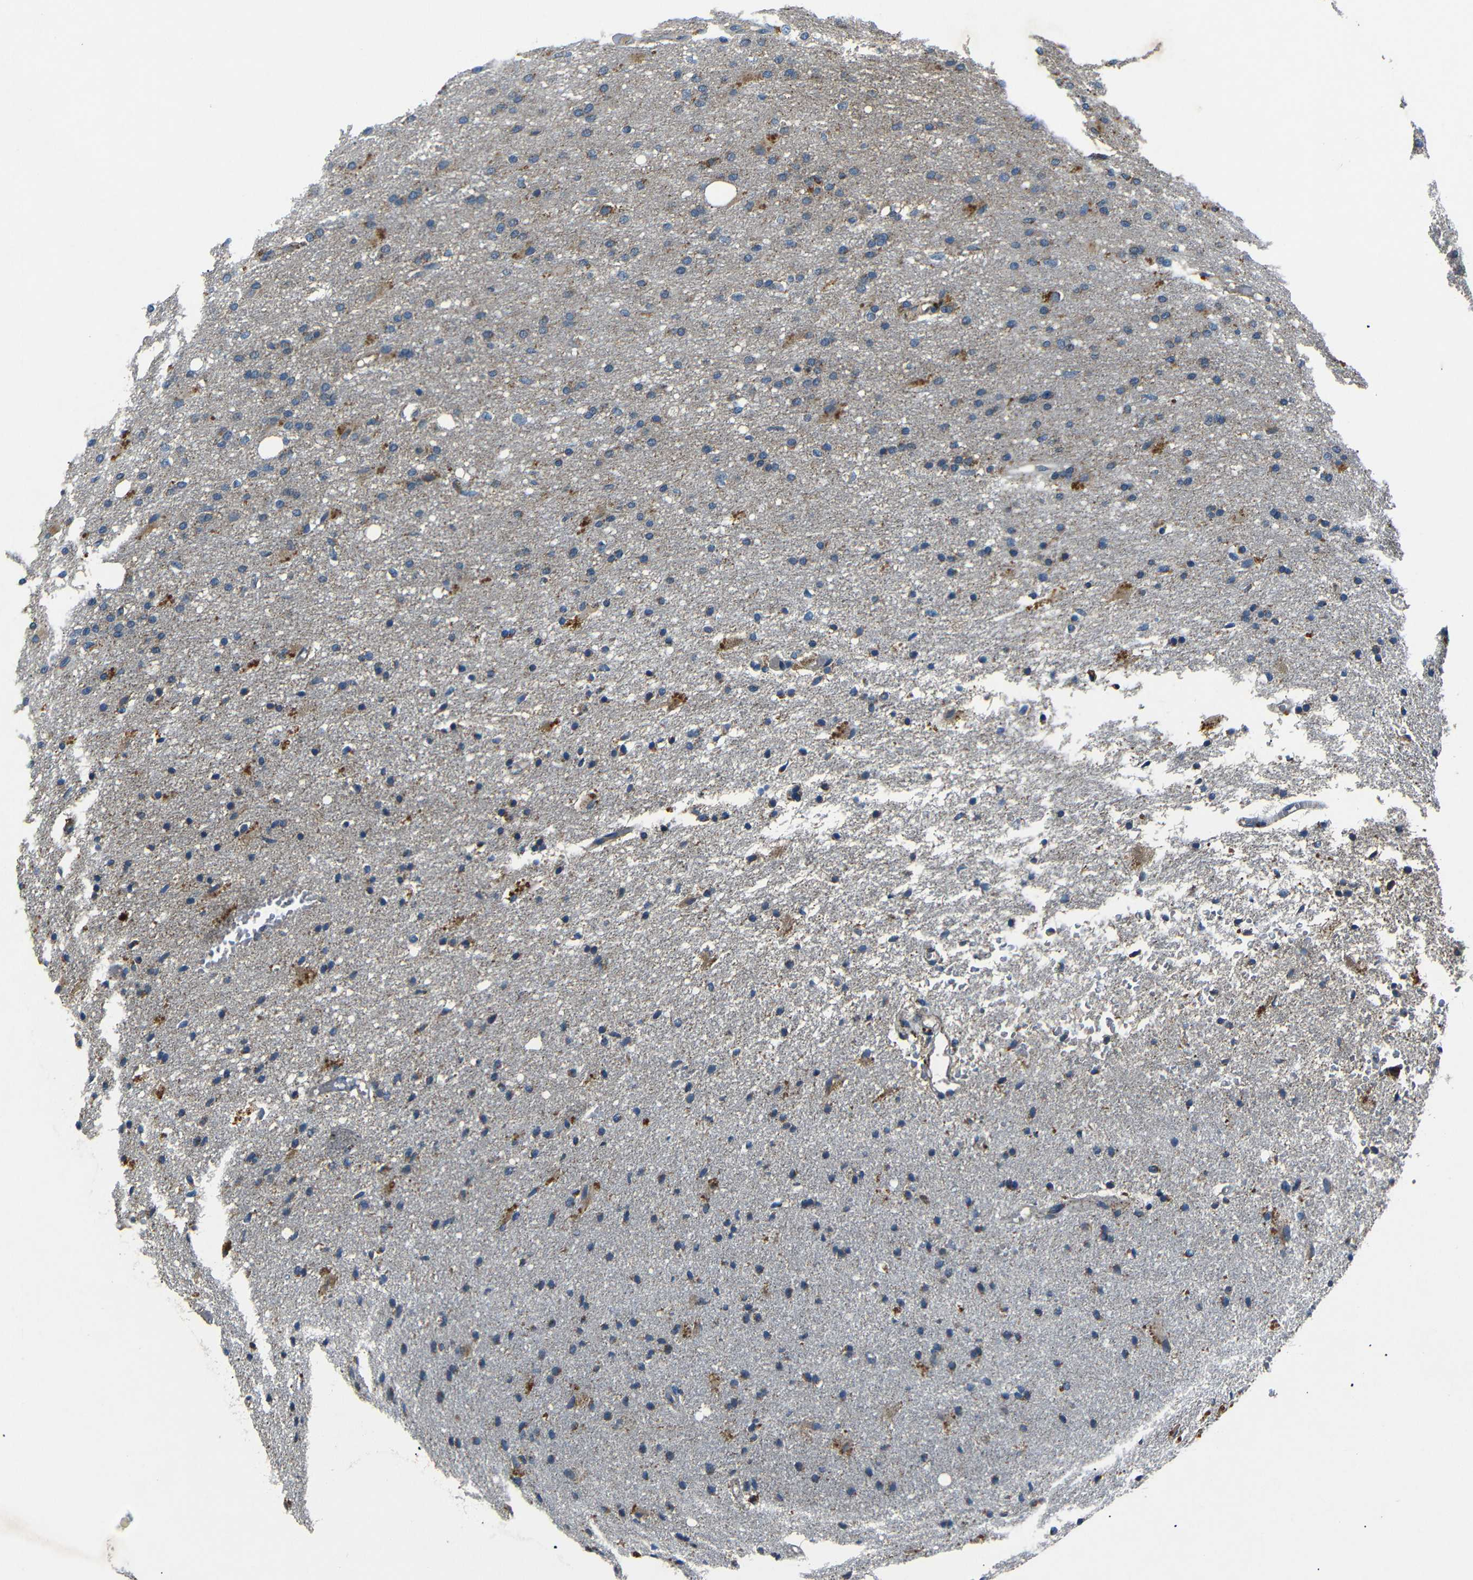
{"staining": {"intensity": "moderate", "quantity": "25%-75%", "location": "cytoplasmic/membranous"}, "tissue": "glioma", "cell_type": "Tumor cells", "image_type": "cancer", "snomed": [{"axis": "morphology", "description": "Normal tissue, NOS"}, {"axis": "morphology", "description": "Glioma, malignant, High grade"}, {"axis": "topography", "description": "Cerebral cortex"}], "caption": "Immunohistochemistry (IHC) of human high-grade glioma (malignant) shows medium levels of moderate cytoplasmic/membranous positivity in approximately 25%-75% of tumor cells. The staining was performed using DAB, with brown indicating positive protein expression. Nuclei are stained blue with hematoxylin.", "gene": "NETO2", "patient": {"sex": "male", "age": 77}}